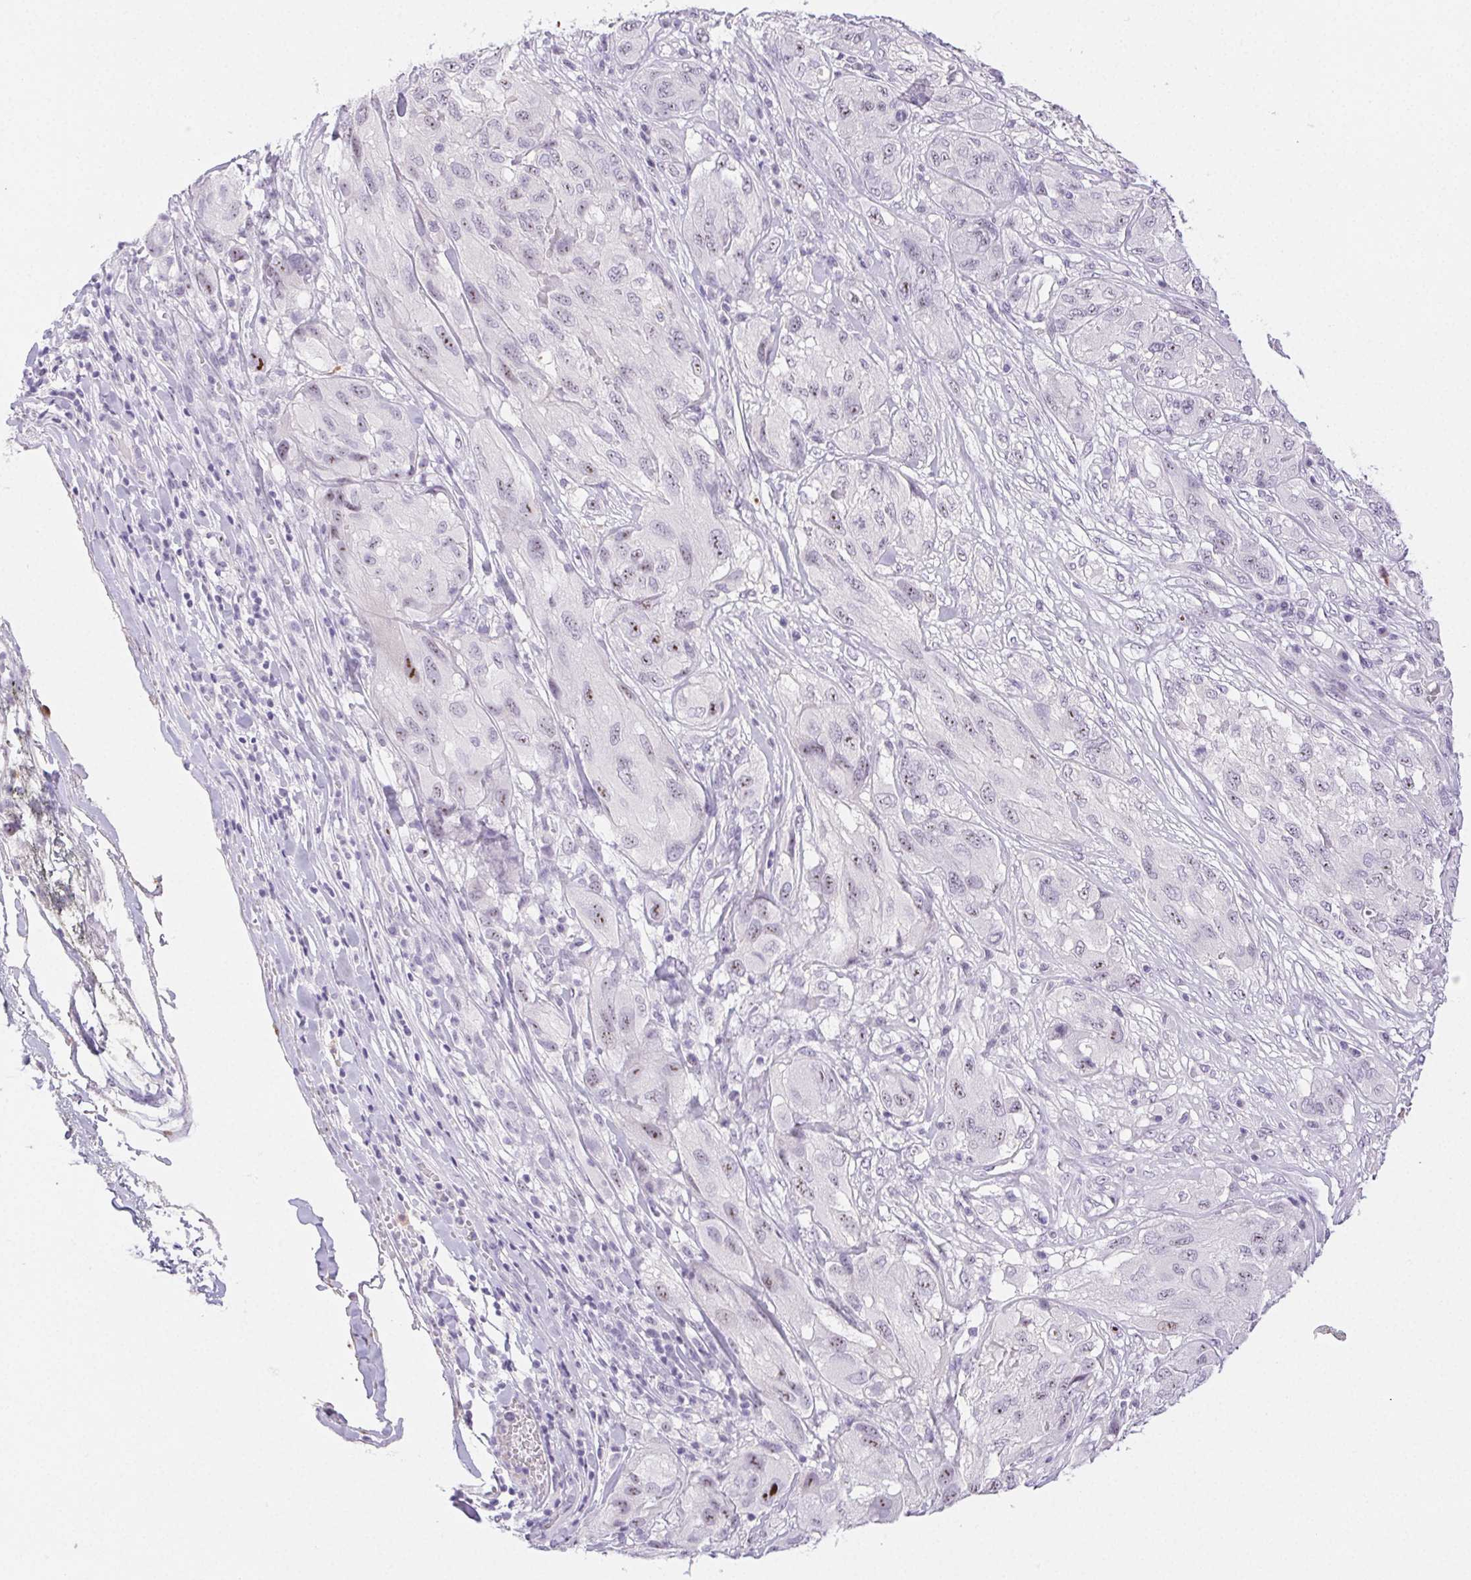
{"staining": {"intensity": "moderate", "quantity": "<25%", "location": "nuclear"}, "tissue": "melanoma", "cell_type": "Tumor cells", "image_type": "cancer", "snomed": [{"axis": "morphology", "description": "Malignant melanoma, NOS"}, {"axis": "topography", "description": "Skin"}], "caption": "Immunohistochemistry (DAB (3,3'-diaminobenzidine)) staining of melanoma demonstrates moderate nuclear protein positivity in approximately <25% of tumor cells. (Brightfield microscopy of DAB IHC at high magnification).", "gene": "ST8SIA3", "patient": {"sex": "female", "age": 91}}